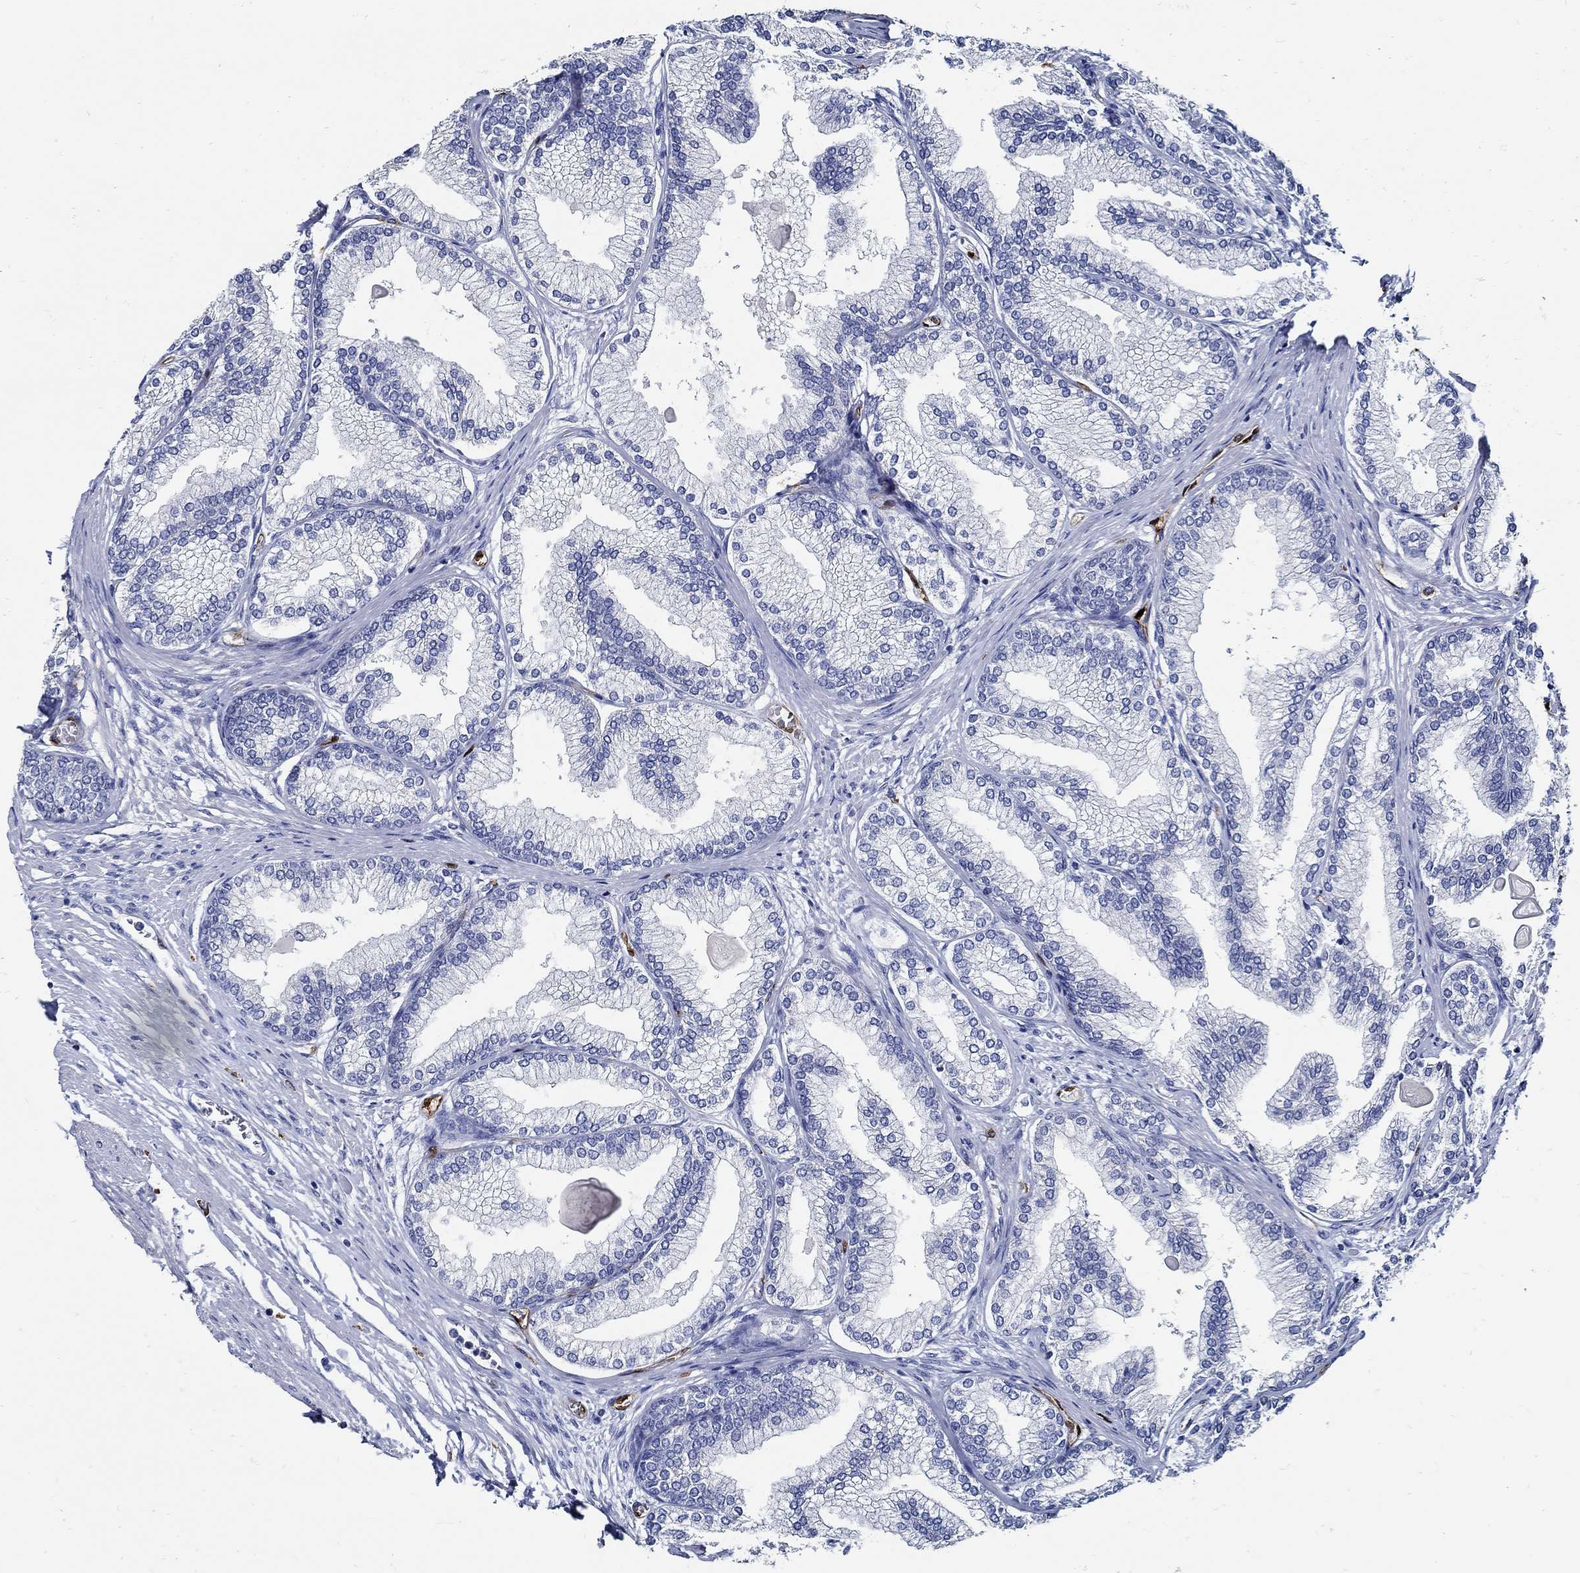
{"staining": {"intensity": "negative", "quantity": "none", "location": "none"}, "tissue": "prostate", "cell_type": "Glandular cells", "image_type": "normal", "snomed": [{"axis": "morphology", "description": "Normal tissue, NOS"}, {"axis": "topography", "description": "Prostate"}], "caption": "Glandular cells are negative for brown protein staining in unremarkable prostate. (DAB immunohistochemistry, high magnification).", "gene": "PRX", "patient": {"sex": "male", "age": 72}}